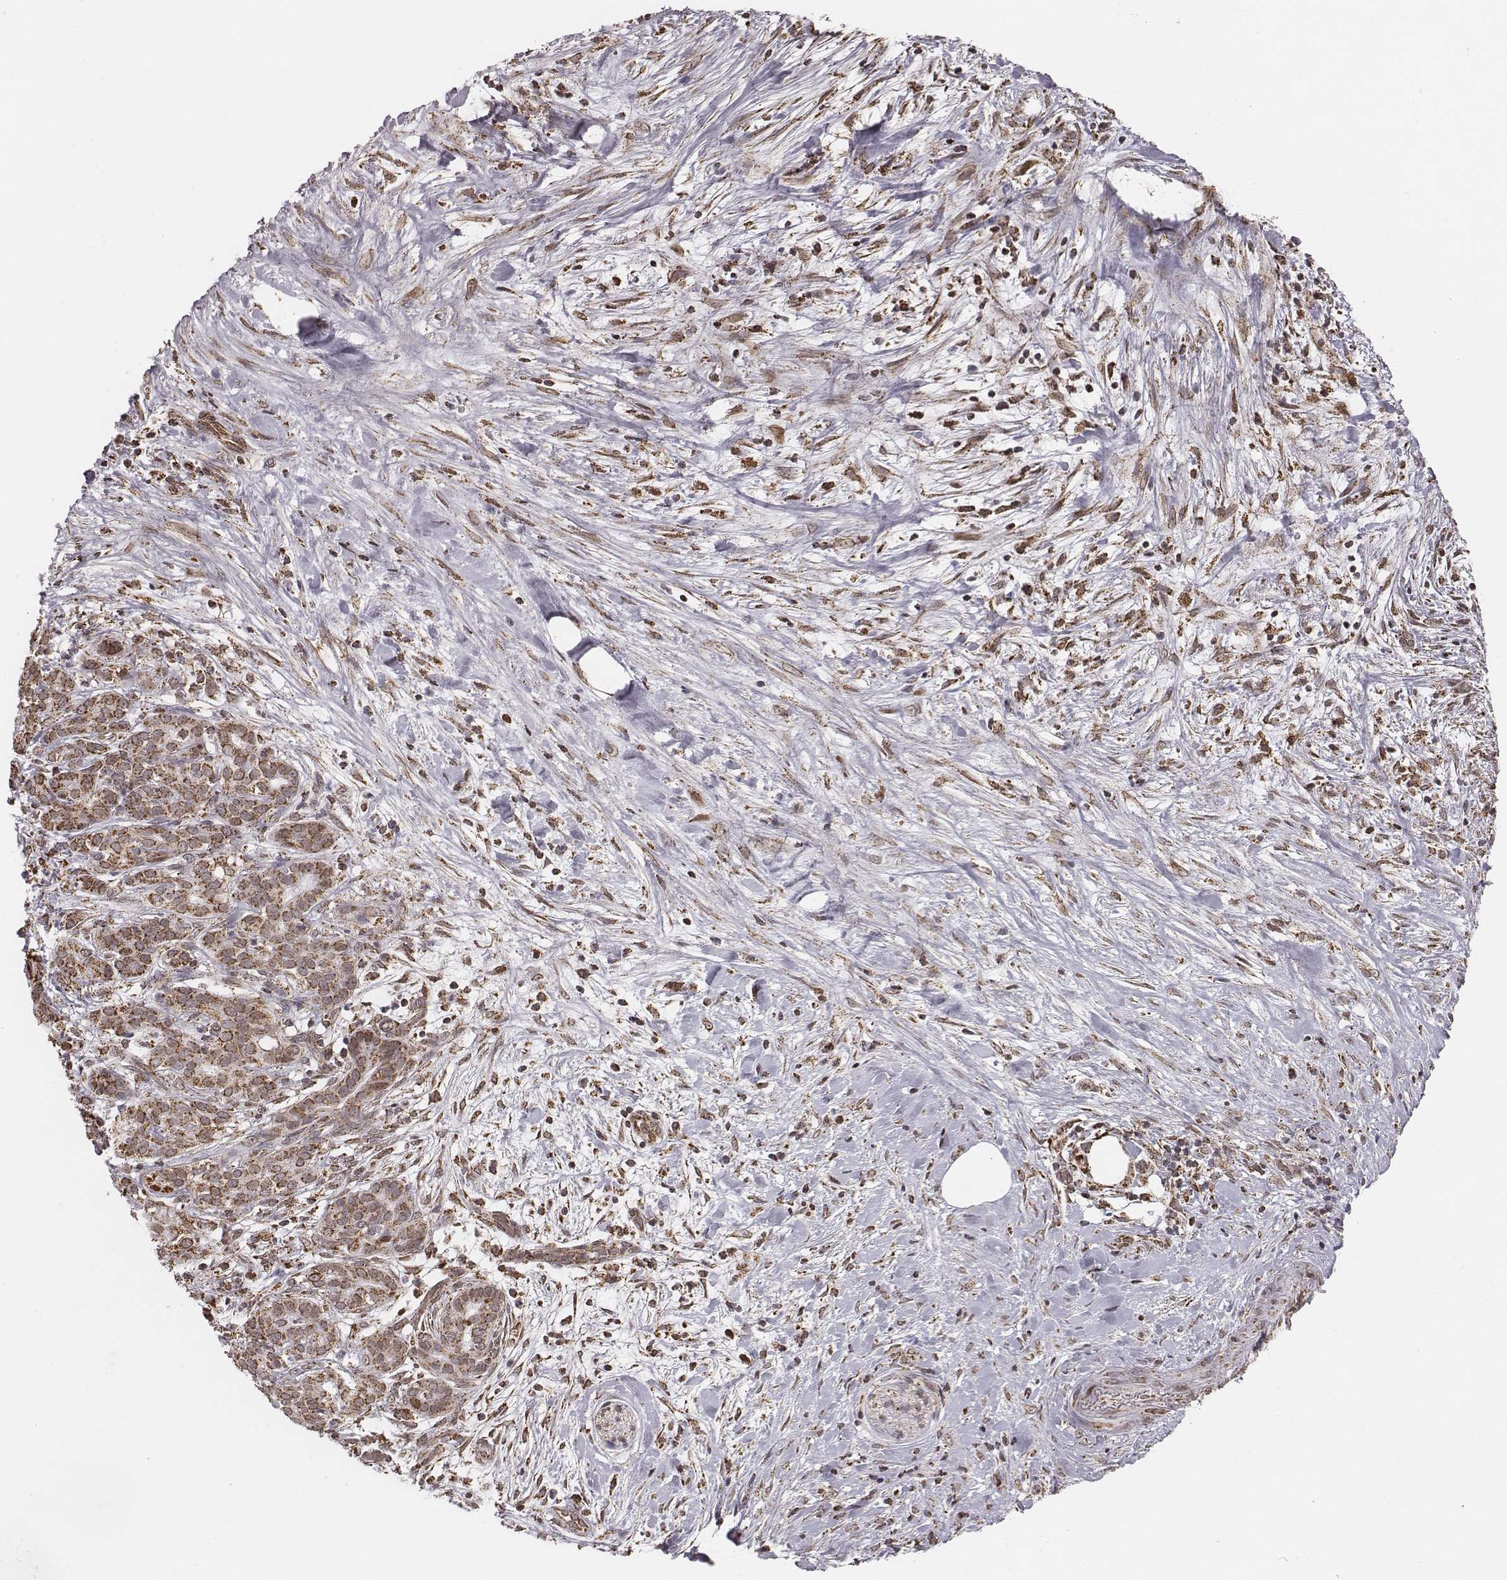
{"staining": {"intensity": "moderate", "quantity": ">75%", "location": "cytoplasmic/membranous"}, "tissue": "pancreatic cancer", "cell_type": "Tumor cells", "image_type": "cancer", "snomed": [{"axis": "morphology", "description": "Adenocarcinoma, NOS"}, {"axis": "topography", "description": "Pancreas"}], "caption": "Adenocarcinoma (pancreatic) stained with a brown dye demonstrates moderate cytoplasmic/membranous positive staining in about >75% of tumor cells.", "gene": "ACOT2", "patient": {"sex": "male", "age": 44}}